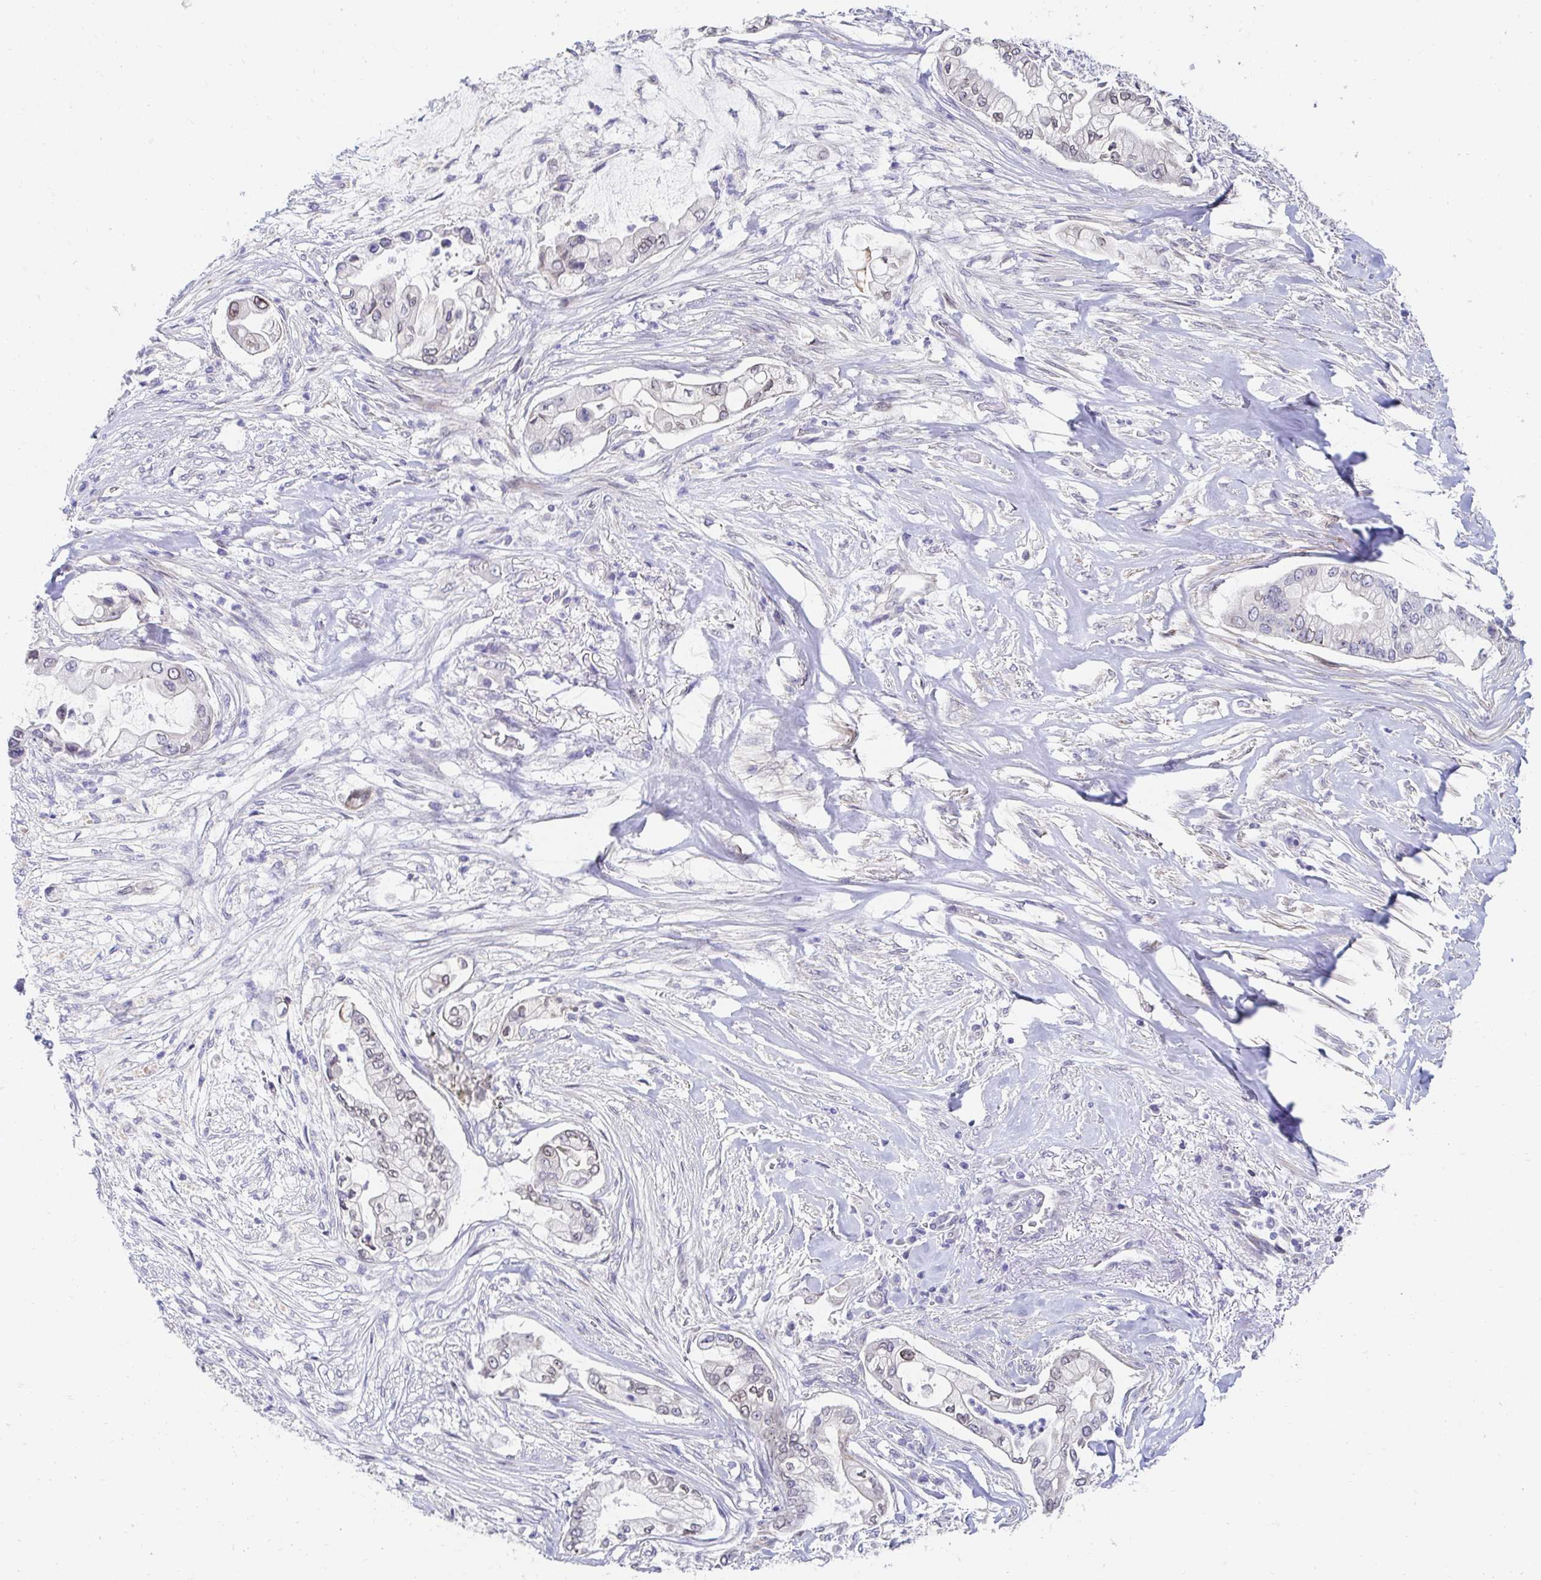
{"staining": {"intensity": "negative", "quantity": "none", "location": "none"}, "tissue": "pancreatic cancer", "cell_type": "Tumor cells", "image_type": "cancer", "snomed": [{"axis": "morphology", "description": "Adenocarcinoma, NOS"}, {"axis": "topography", "description": "Pancreas"}], "caption": "DAB immunohistochemical staining of pancreatic cancer demonstrates no significant expression in tumor cells.", "gene": "AKAP14", "patient": {"sex": "female", "age": 69}}